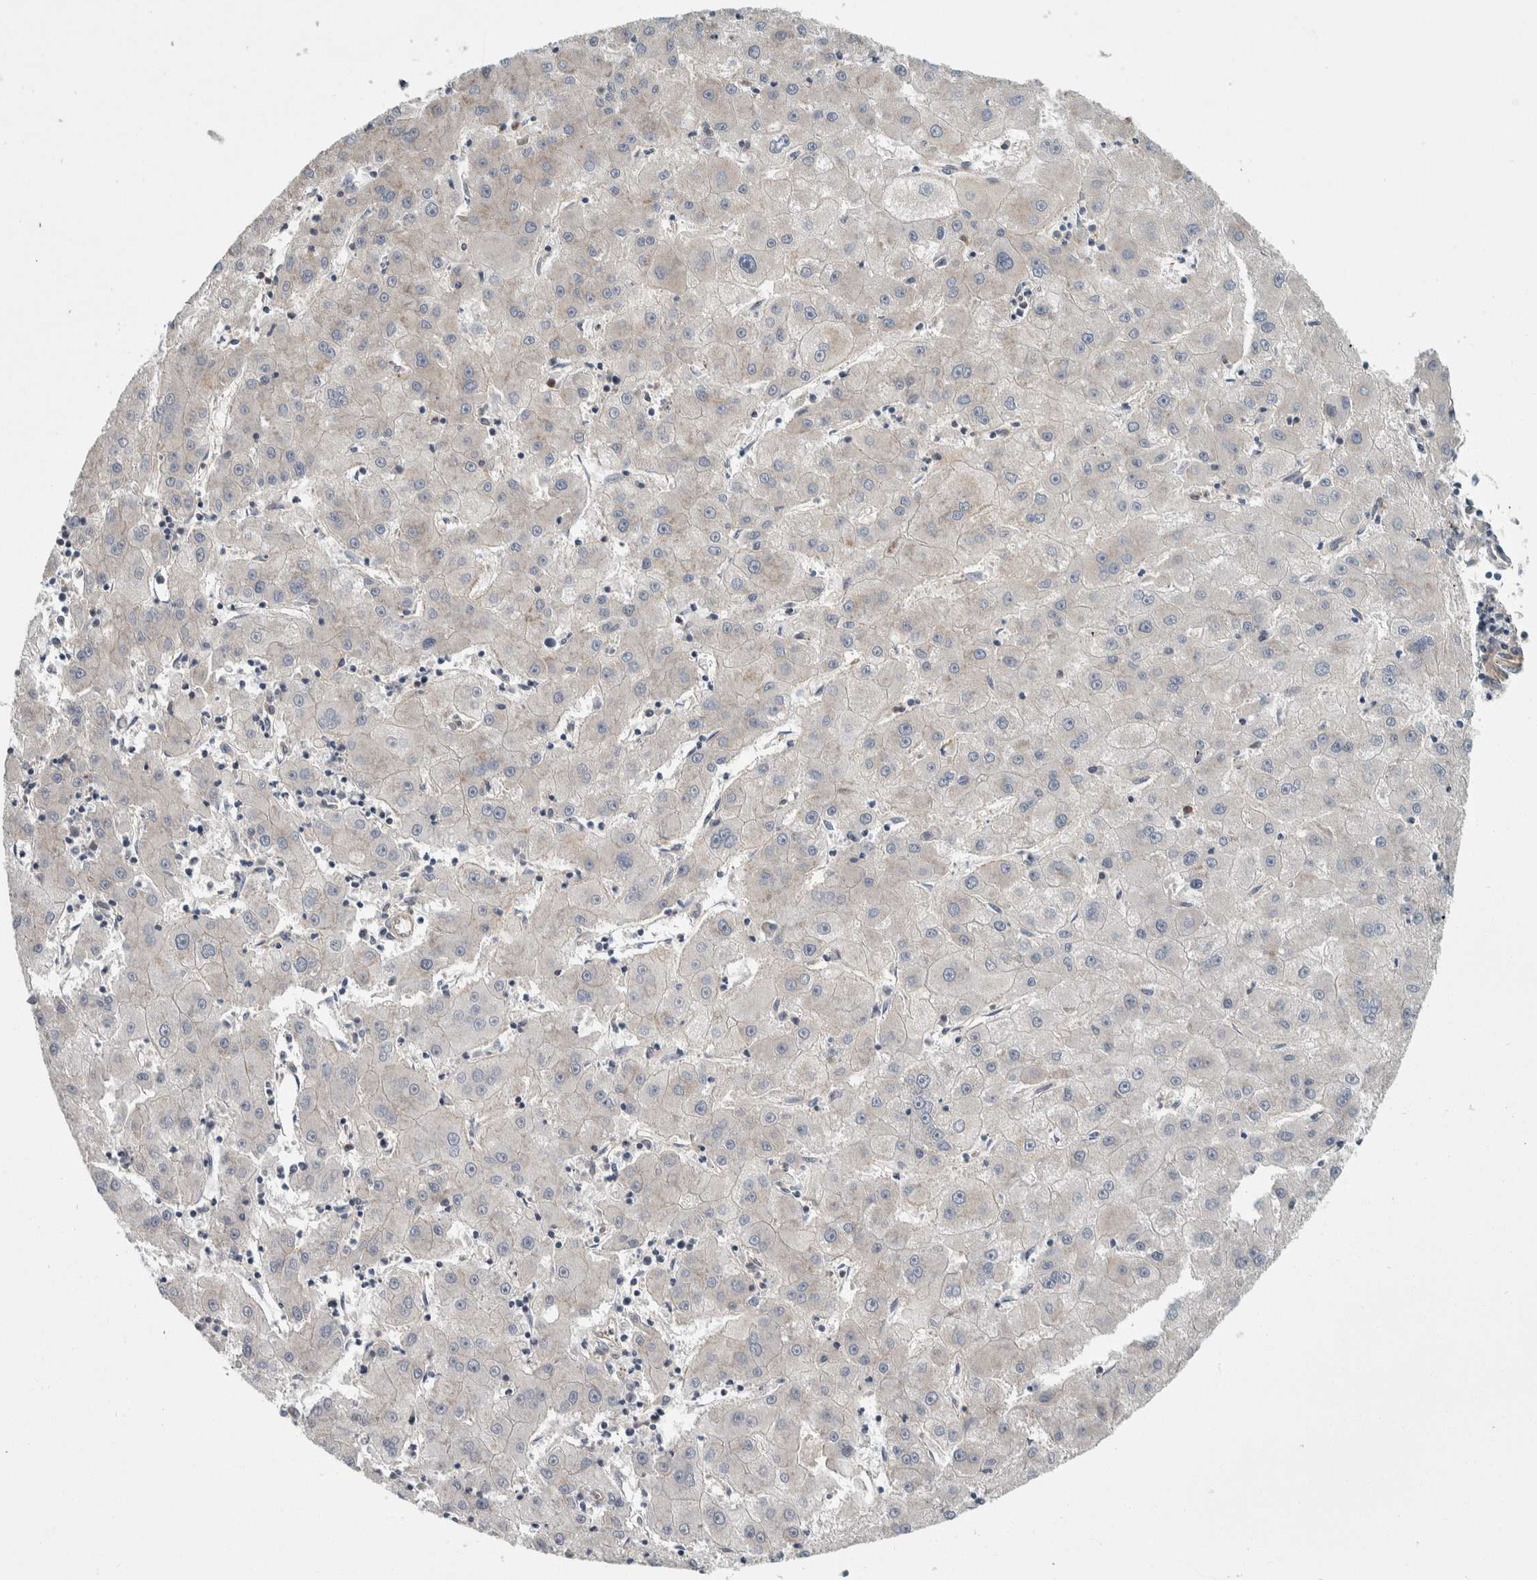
{"staining": {"intensity": "negative", "quantity": "none", "location": "none"}, "tissue": "liver cancer", "cell_type": "Tumor cells", "image_type": "cancer", "snomed": [{"axis": "morphology", "description": "Carcinoma, Hepatocellular, NOS"}, {"axis": "topography", "description": "Liver"}], "caption": "Protein analysis of liver cancer reveals no significant expression in tumor cells.", "gene": "KCNJ3", "patient": {"sex": "male", "age": 72}}